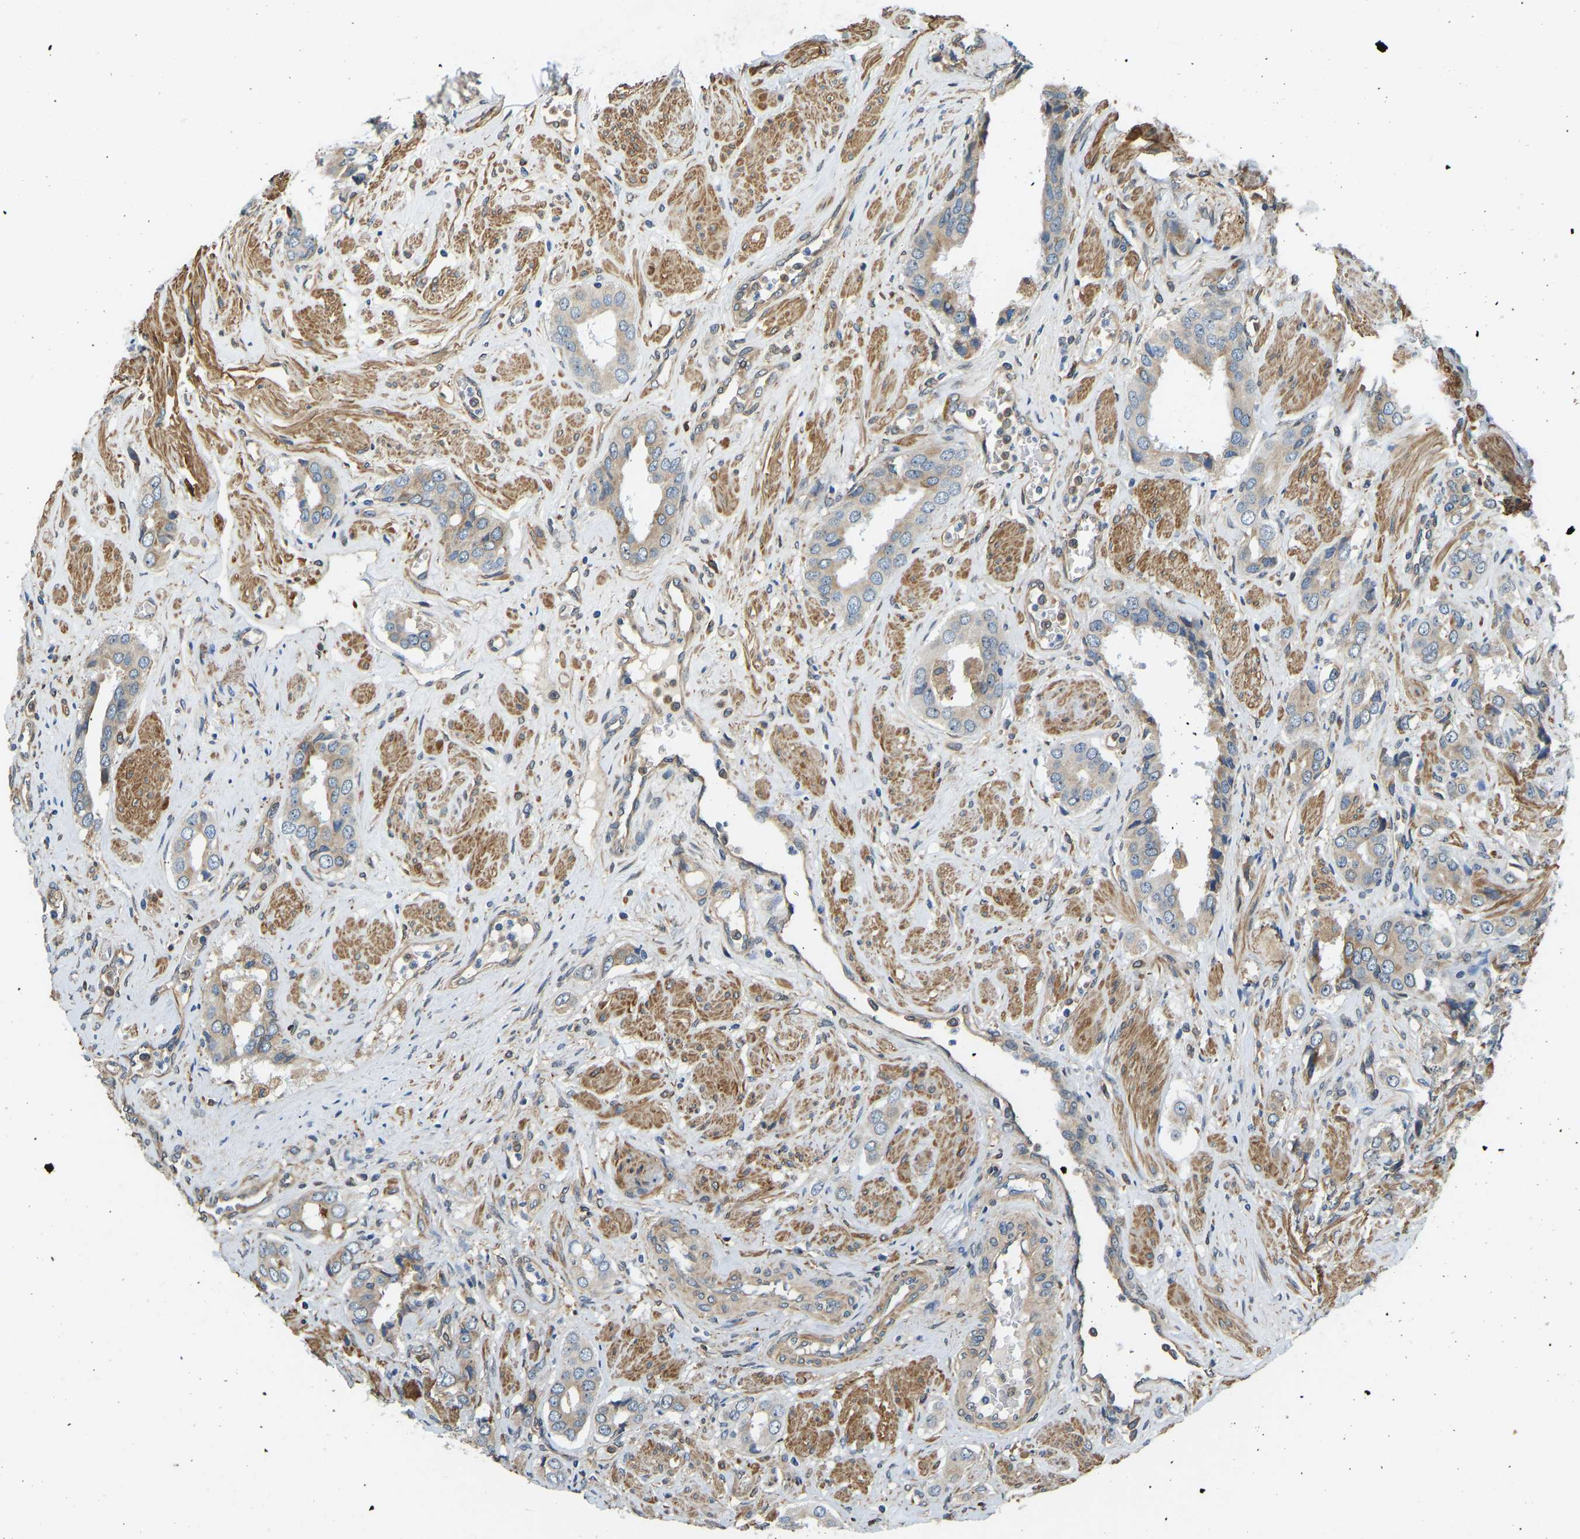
{"staining": {"intensity": "negative", "quantity": "none", "location": "none"}, "tissue": "prostate cancer", "cell_type": "Tumor cells", "image_type": "cancer", "snomed": [{"axis": "morphology", "description": "Adenocarcinoma, High grade"}, {"axis": "topography", "description": "Prostate"}], "caption": "There is no significant expression in tumor cells of adenocarcinoma (high-grade) (prostate). (DAB IHC, high magnification).", "gene": "OS9", "patient": {"sex": "male", "age": 52}}